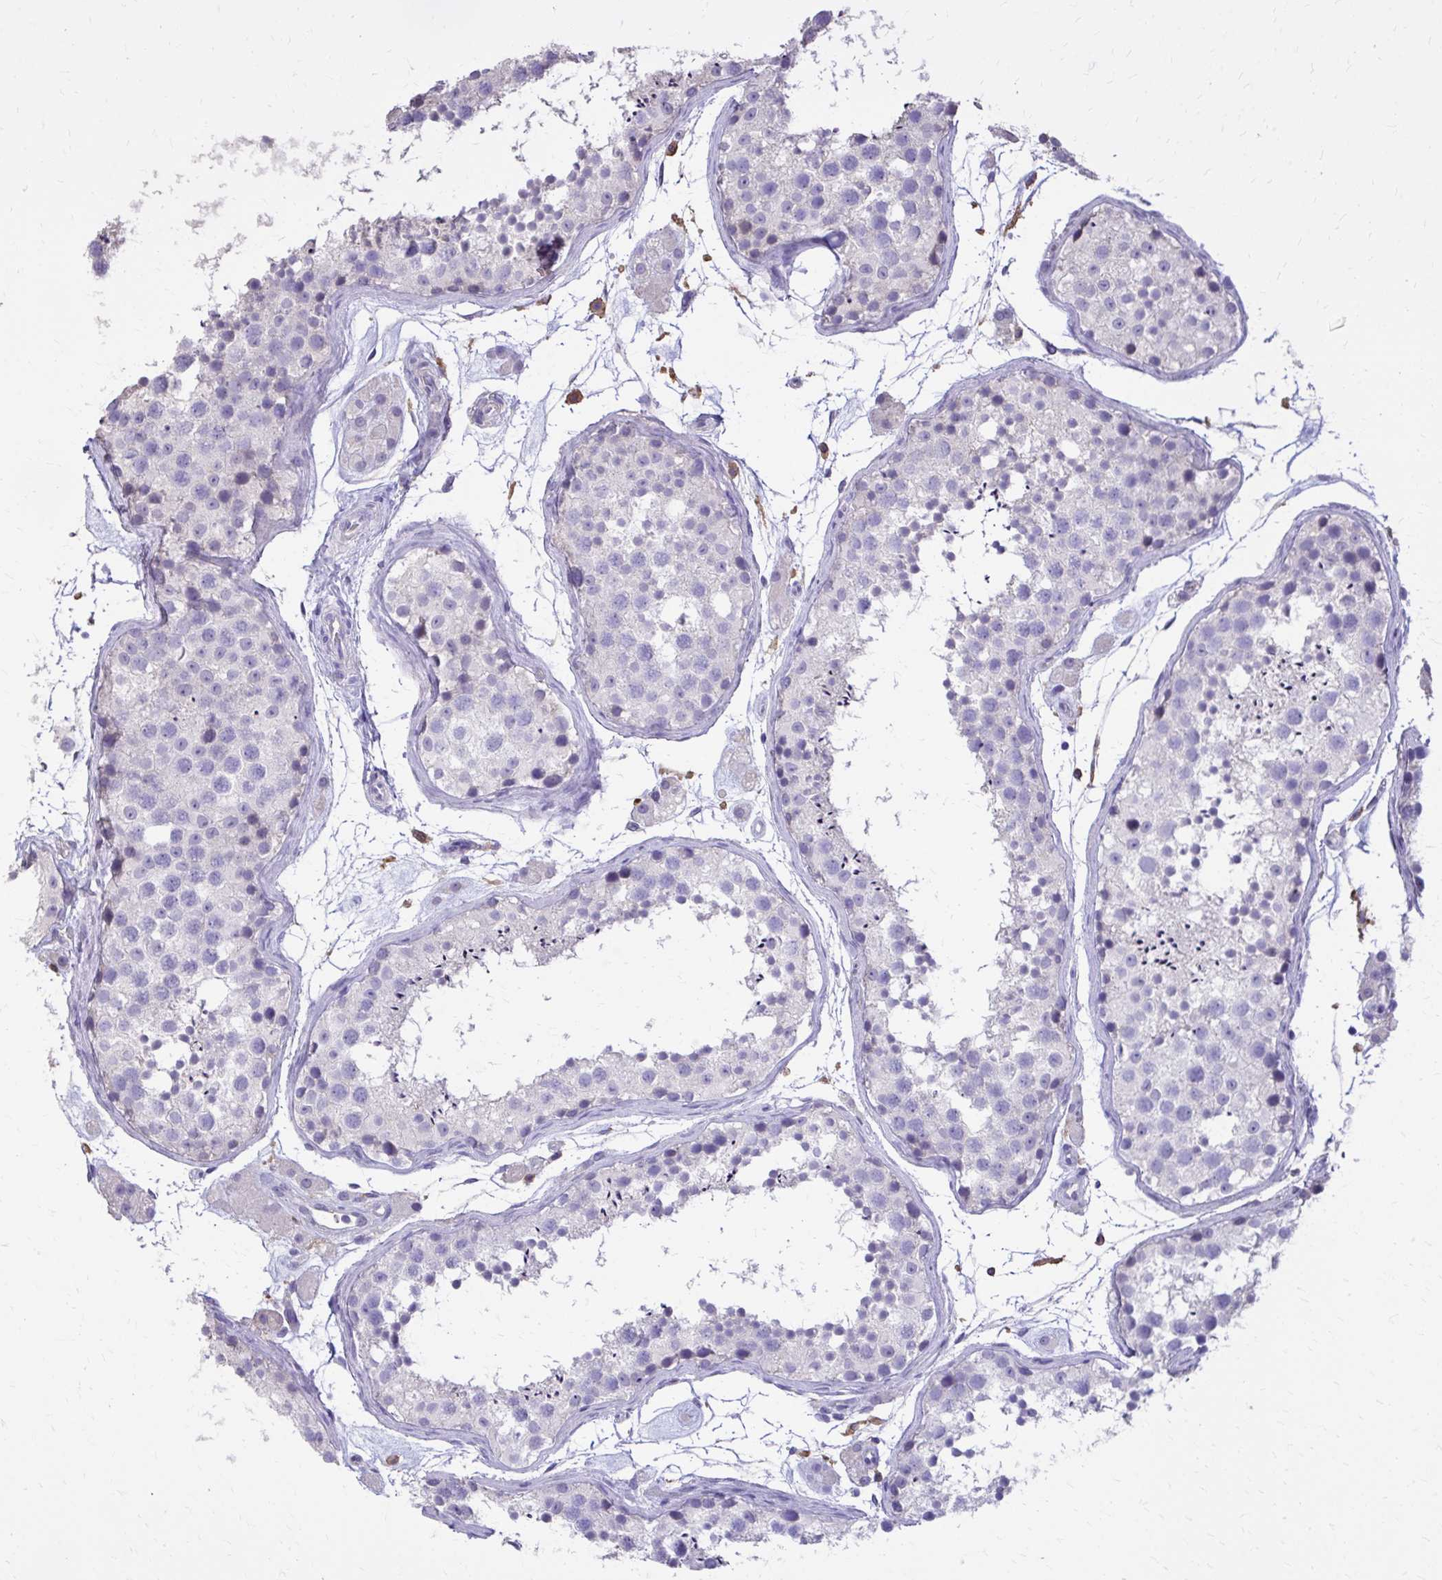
{"staining": {"intensity": "negative", "quantity": "none", "location": "none"}, "tissue": "testis", "cell_type": "Cells in seminiferous ducts", "image_type": "normal", "snomed": [{"axis": "morphology", "description": "Normal tissue, NOS"}, {"axis": "topography", "description": "Testis"}], "caption": "A high-resolution histopathology image shows IHC staining of normal testis, which exhibits no significant staining in cells in seminiferous ducts.", "gene": "EPB41L1", "patient": {"sex": "male", "age": 41}}